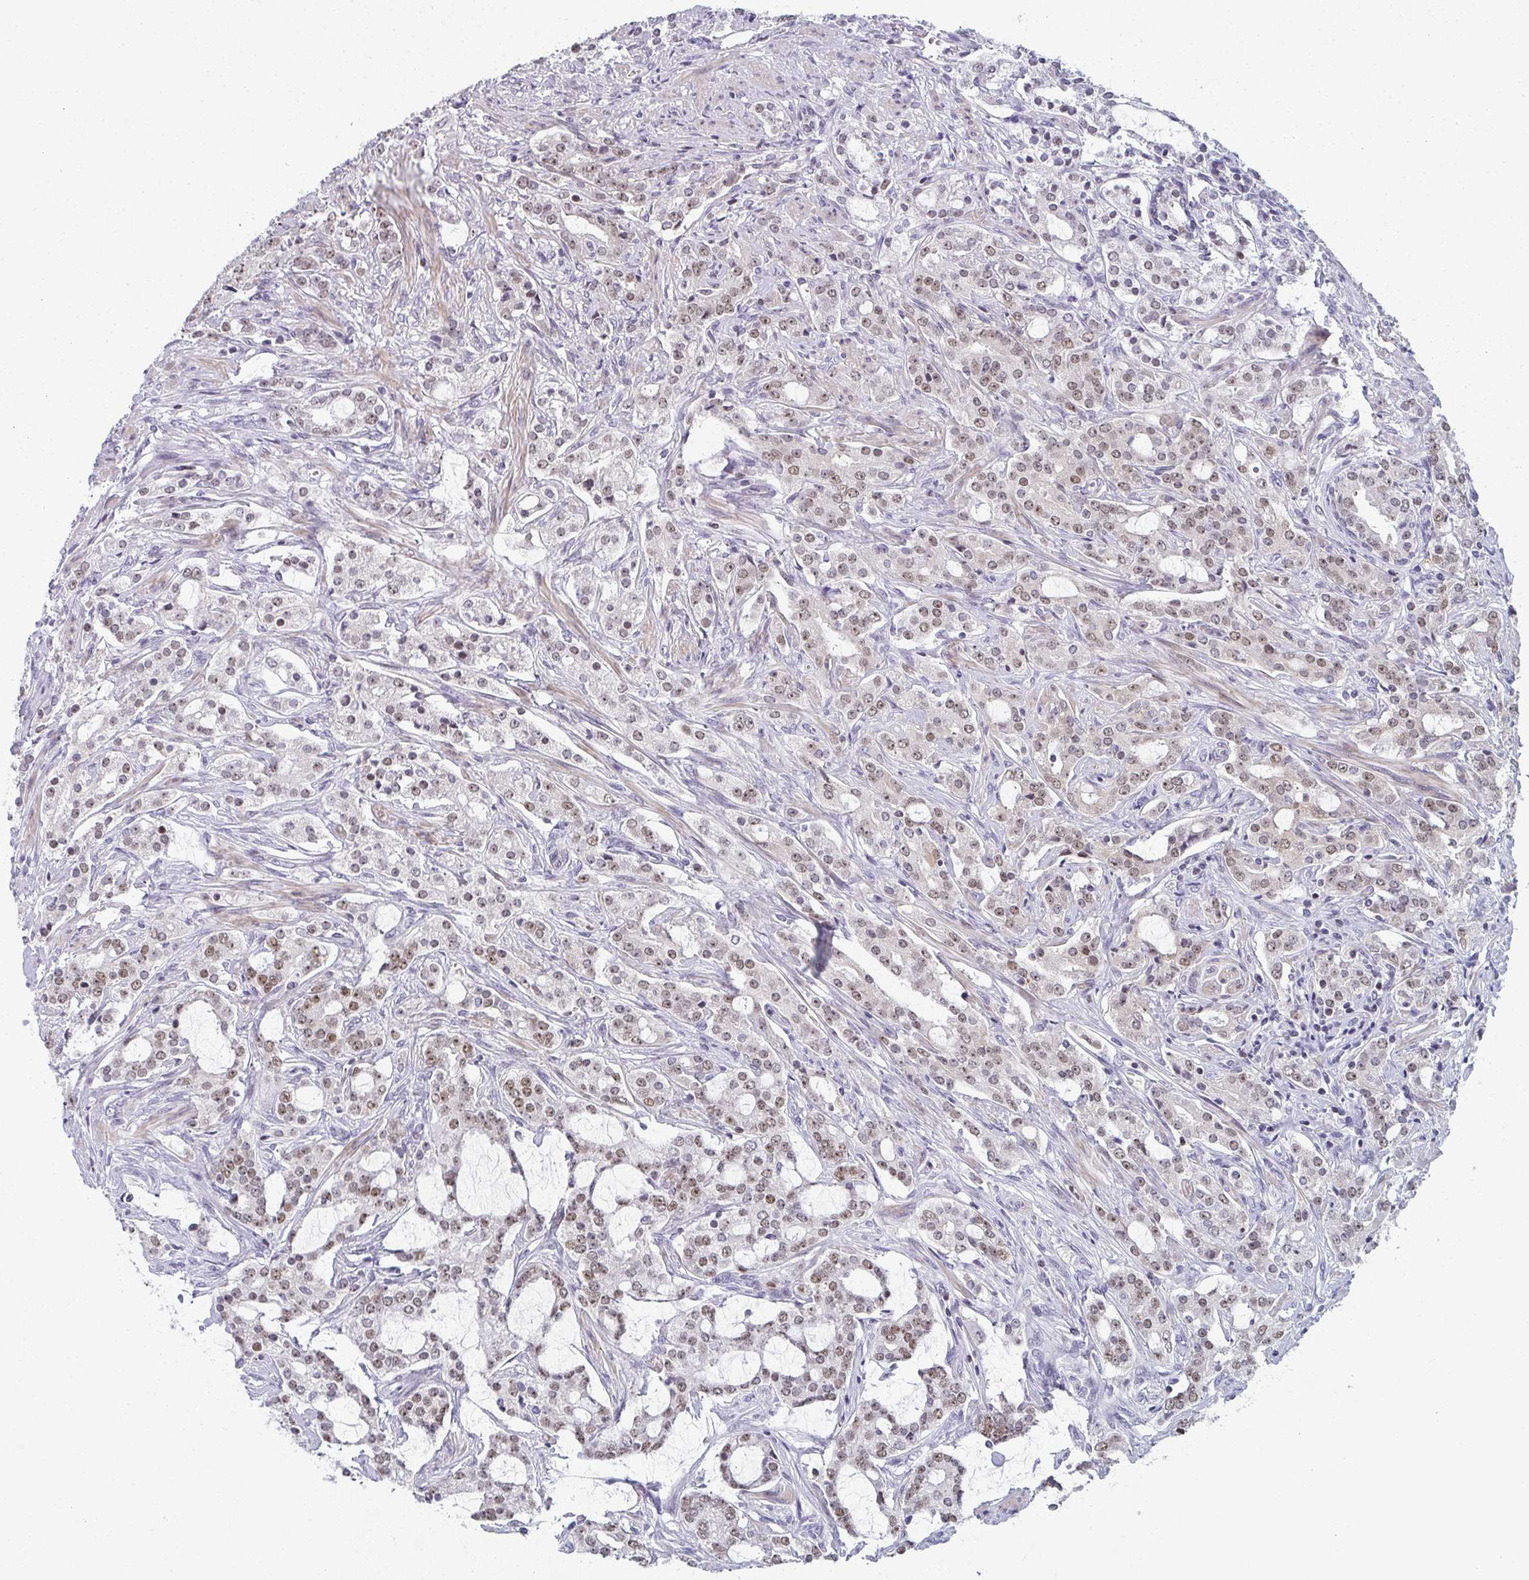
{"staining": {"intensity": "moderate", "quantity": "25%-75%", "location": "nuclear"}, "tissue": "prostate cancer", "cell_type": "Tumor cells", "image_type": "cancer", "snomed": [{"axis": "morphology", "description": "Adenocarcinoma, Medium grade"}, {"axis": "topography", "description": "Prostate"}], "caption": "Prostate adenocarcinoma (medium-grade) was stained to show a protein in brown. There is medium levels of moderate nuclear positivity in about 25%-75% of tumor cells. Using DAB (3,3'-diaminobenzidine) (brown) and hematoxylin (blue) stains, captured at high magnification using brightfield microscopy.", "gene": "PYCR3", "patient": {"sex": "male", "age": 57}}